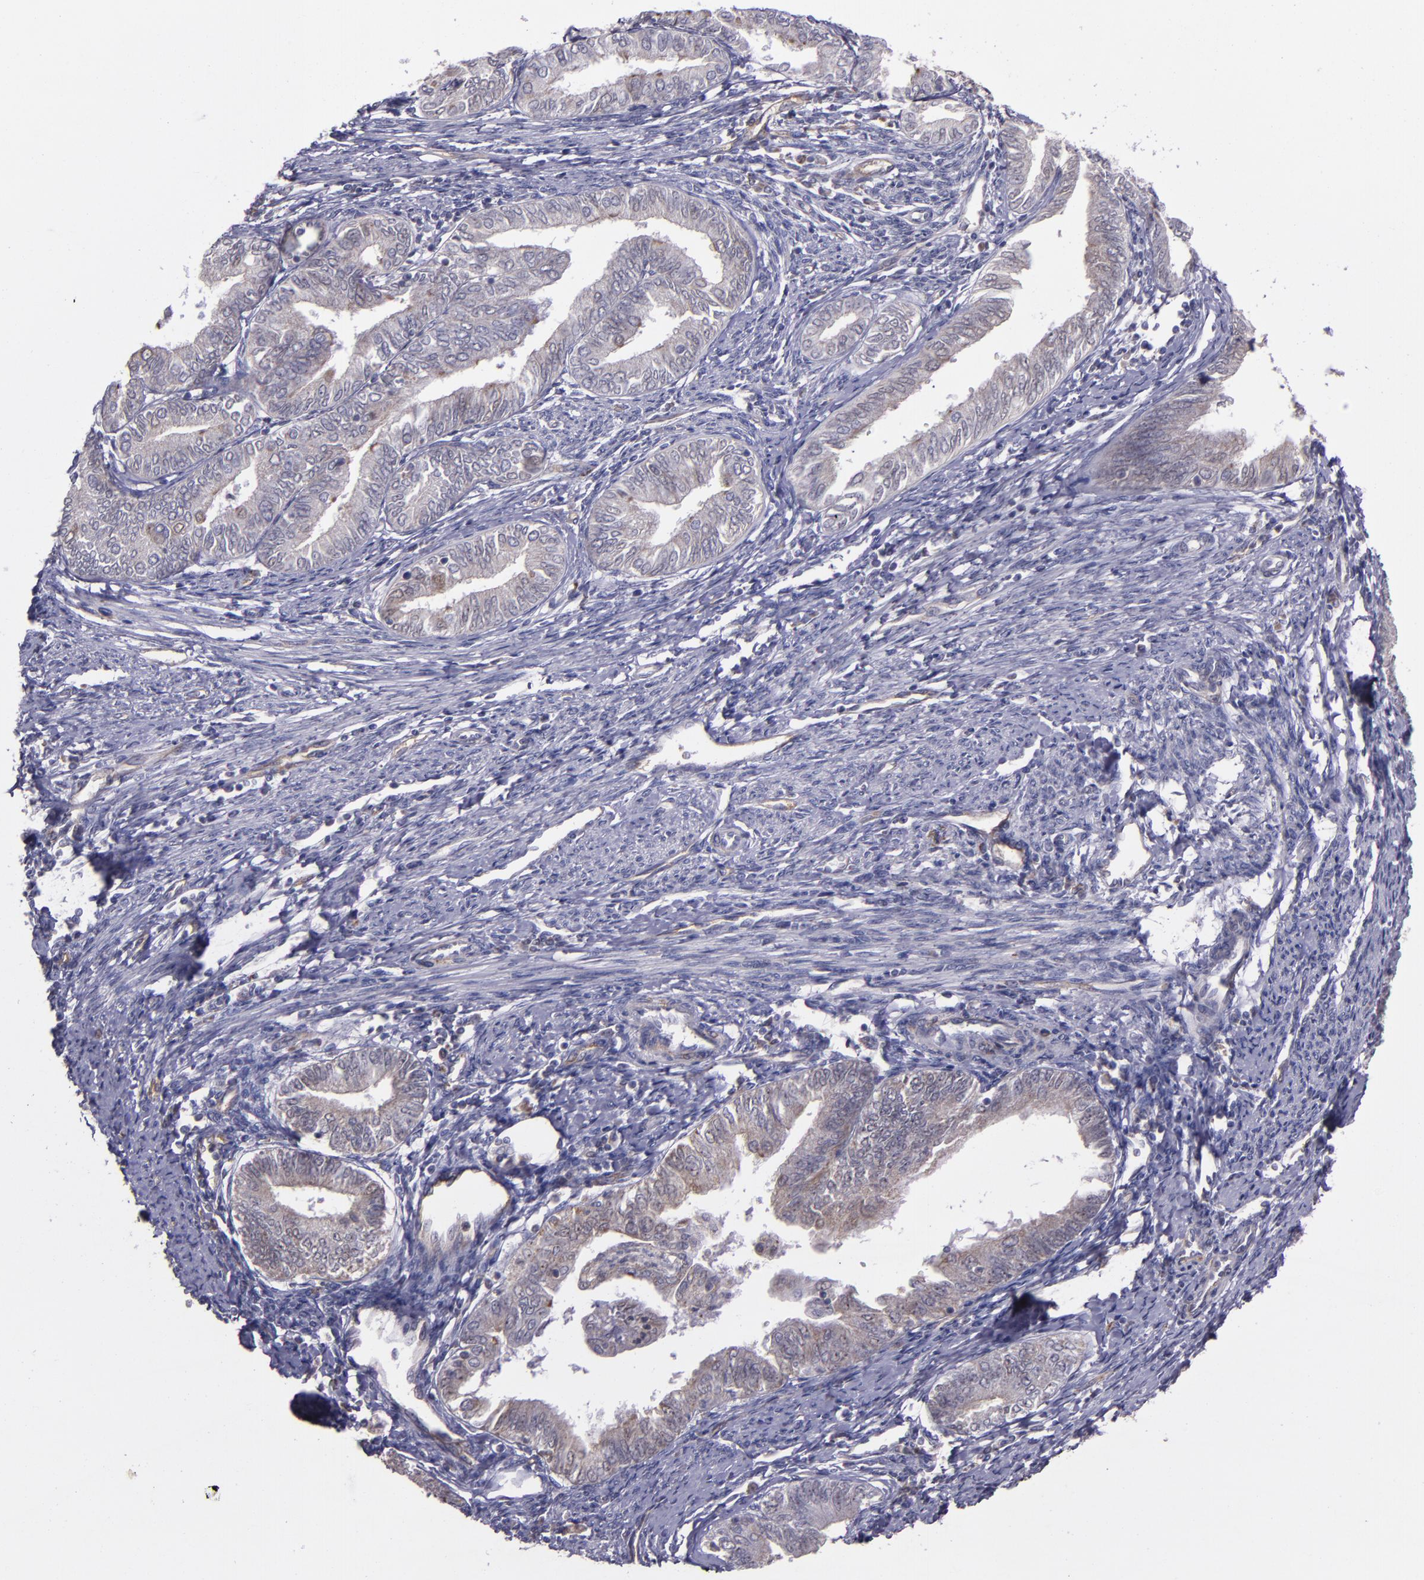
{"staining": {"intensity": "weak", "quantity": "<25%", "location": "cytoplasmic/membranous"}, "tissue": "endometrial cancer", "cell_type": "Tumor cells", "image_type": "cancer", "snomed": [{"axis": "morphology", "description": "Adenocarcinoma, NOS"}, {"axis": "topography", "description": "Endometrium"}], "caption": "Immunohistochemistry image of adenocarcinoma (endometrial) stained for a protein (brown), which demonstrates no expression in tumor cells.", "gene": "LONP1", "patient": {"sex": "female", "age": 66}}